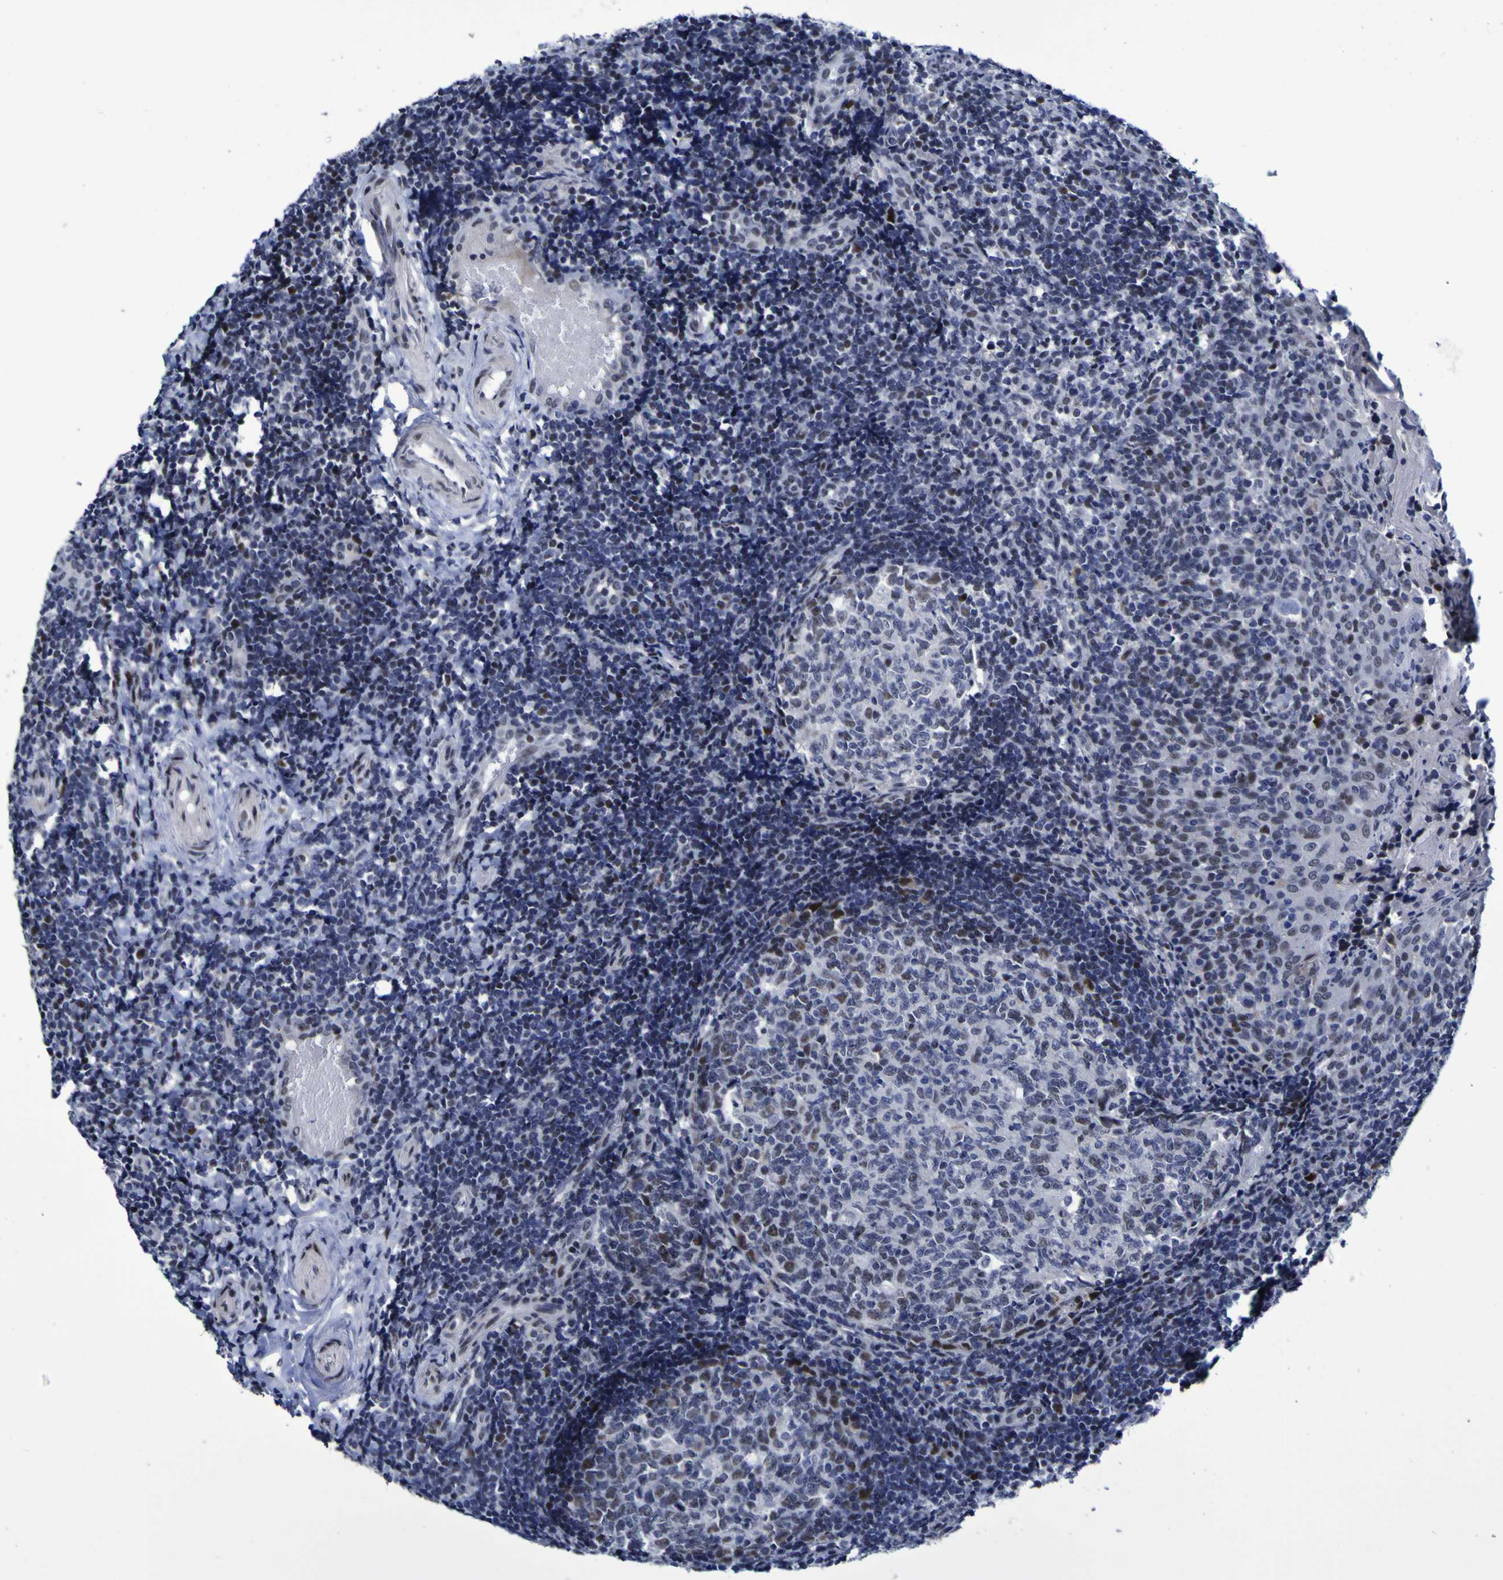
{"staining": {"intensity": "weak", "quantity": "<25%", "location": "nuclear"}, "tissue": "tonsil", "cell_type": "Germinal center cells", "image_type": "normal", "snomed": [{"axis": "morphology", "description": "Normal tissue, NOS"}, {"axis": "topography", "description": "Tonsil"}], "caption": "Immunohistochemistry (IHC) histopathology image of unremarkable tonsil: tonsil stained with DAB reveals no significant protein positivity in germinal center cells.", "gene": "MBD3", "patient": {"sex": "female", "age": 19}}